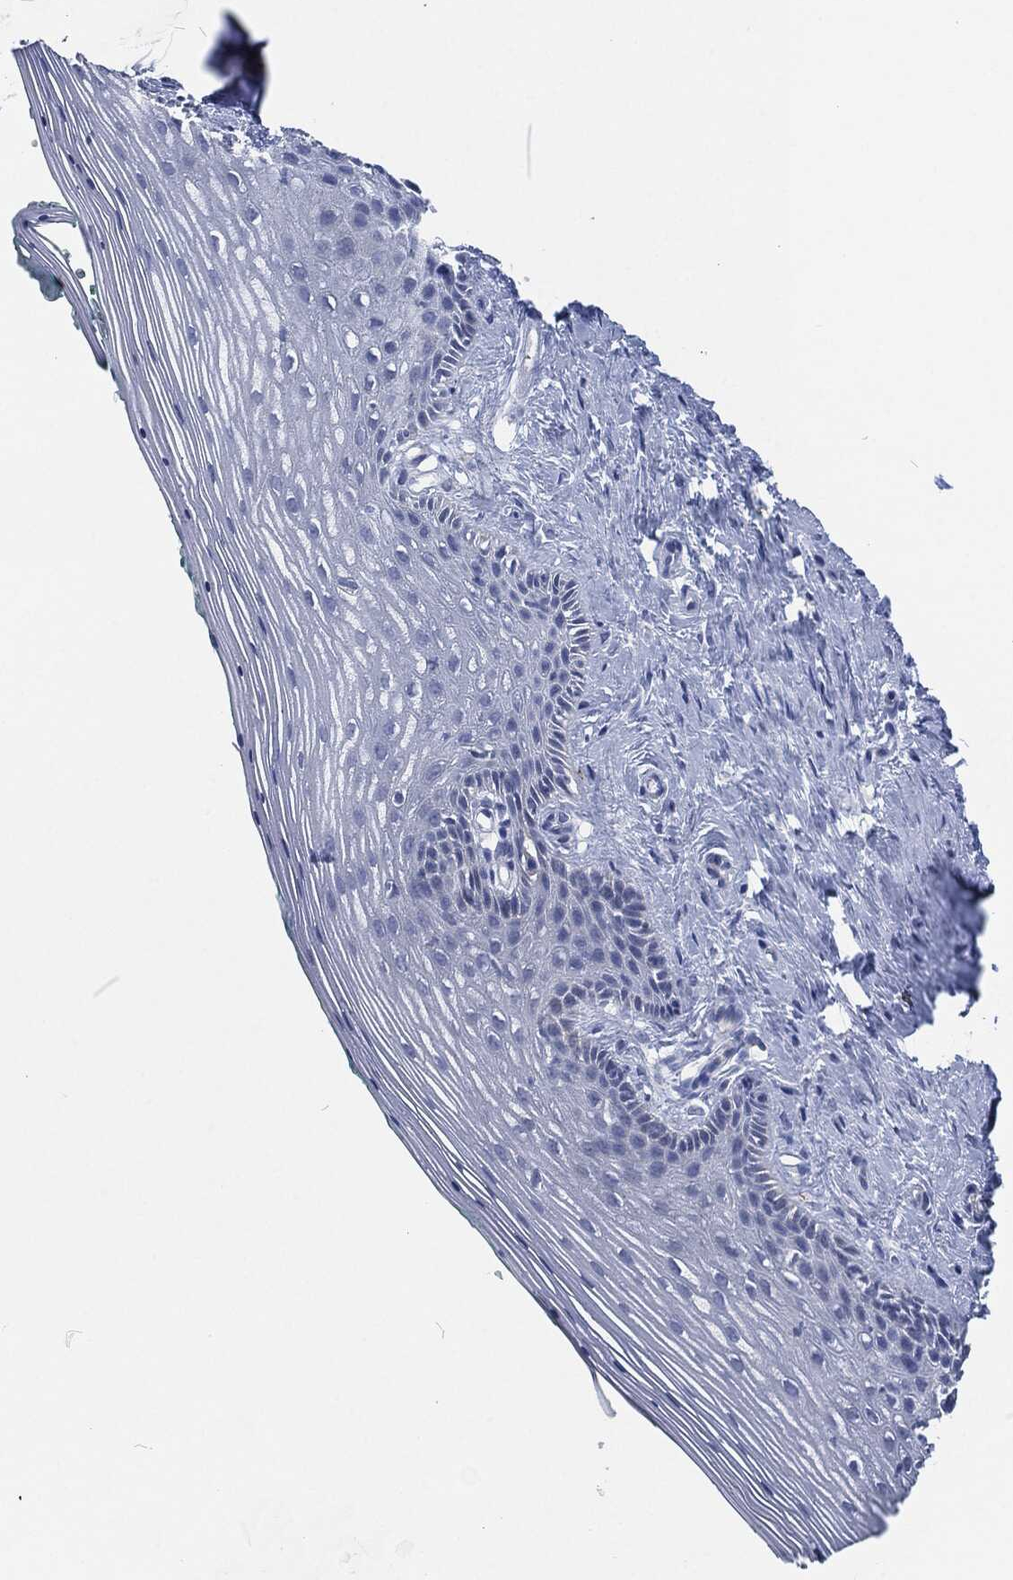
{"staining": {"intensity": "negative", "quantity": "none", "location": "none"}, "tissue": "vagina", "cell_type": "Squamous epithelial cells", "image_type": "normal", "snomed": [{"axis": "morphology", "description": "Normal tissue, NOS"}, {"axis": "topography", "description": "Vagina"}], "caption": "A histopathology image of human vagina is negative for staining in squamous epithelial cells. (Stains: DAB immunohistochemistry (IHC) with hematoxylin counter stain, Microscopy: brightfield microscopy at high magnification).", "gene": "MPO", "patient": {"sex": "female", "age": 45}}